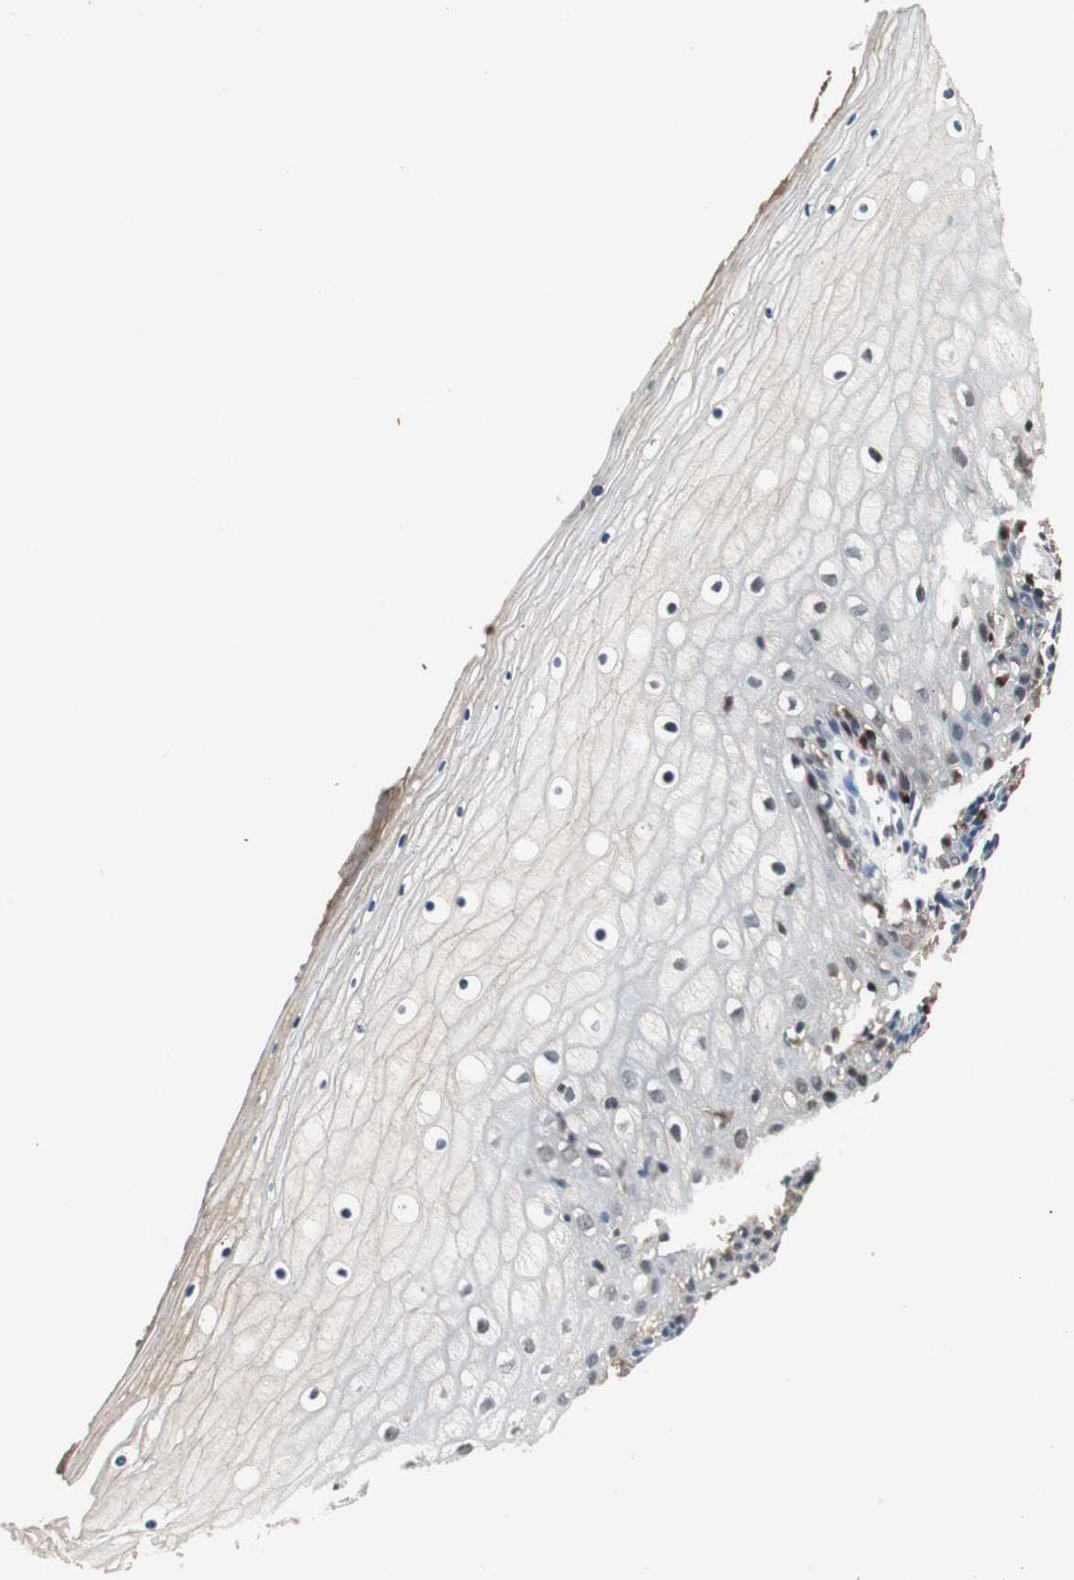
{"staining": {"intensity": "strong", "quantity": "<25%", "location": "nuclear"}, "tissue": "vagina", "cell_type": "Squamous epithelial cells", "image_type": "normal", "snomed": [{"axis": "morphology", "description": "Normal tissue, NOS"}, {"axis": "topography", "description": "Vagina"}], "caption": "Brown immunohistochemical staining in unremarkable vagina reveals strong nuclear positivity in about <25% of squamous epithelial cells.", "gene": "FEN1", "patient": {"sex": "female", "age": 46}}